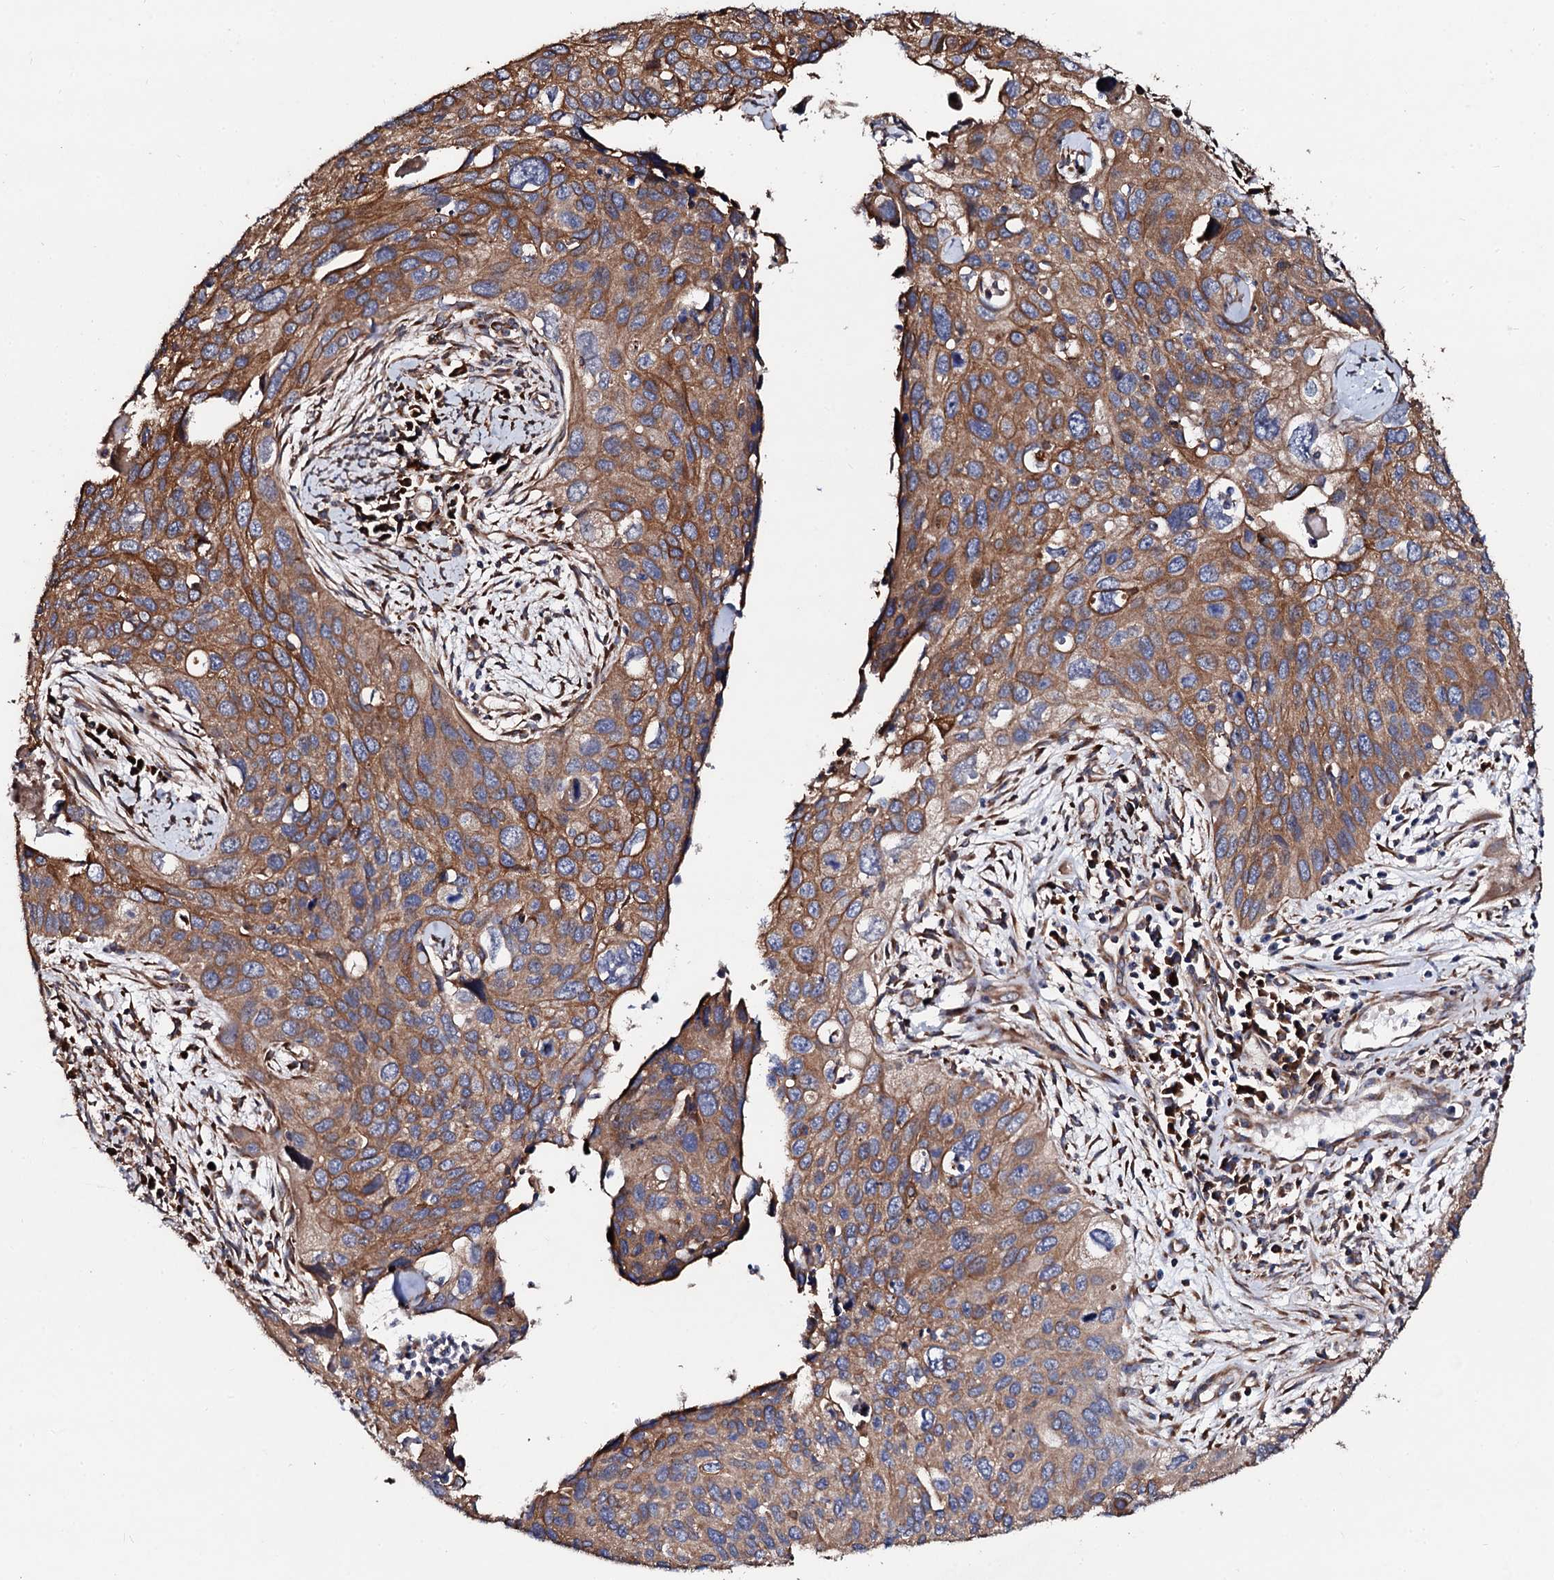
{"staining": {"intensity": "moderate", "quantity": ">75%", "location": "cytoplasmic/membranous"}, "tissue": "cervical cancer", "cell_type": "Tumor cells", "image_type": "cancer", "snomed": [{"axis": "morphology", "description": "Squamous cell carcinoma, NOS"}, {"axis": "topography", "description": "Cervix"}], "caption": "Protein positivity by immunohistochemistry (IHC) demonstrates moderate cytoplasmic/membranous staining in approximately >75% of tumor cells in cervical cancer (squamous cell carcinoma). Using DAB (3,3'-diaminobenzidine) (brown) and hematoxylin (blue) stains, captured at high magnification using brightfield microscopy.", "gene": "CKAP5", "patient": {"sex": "female", "age": 55}}